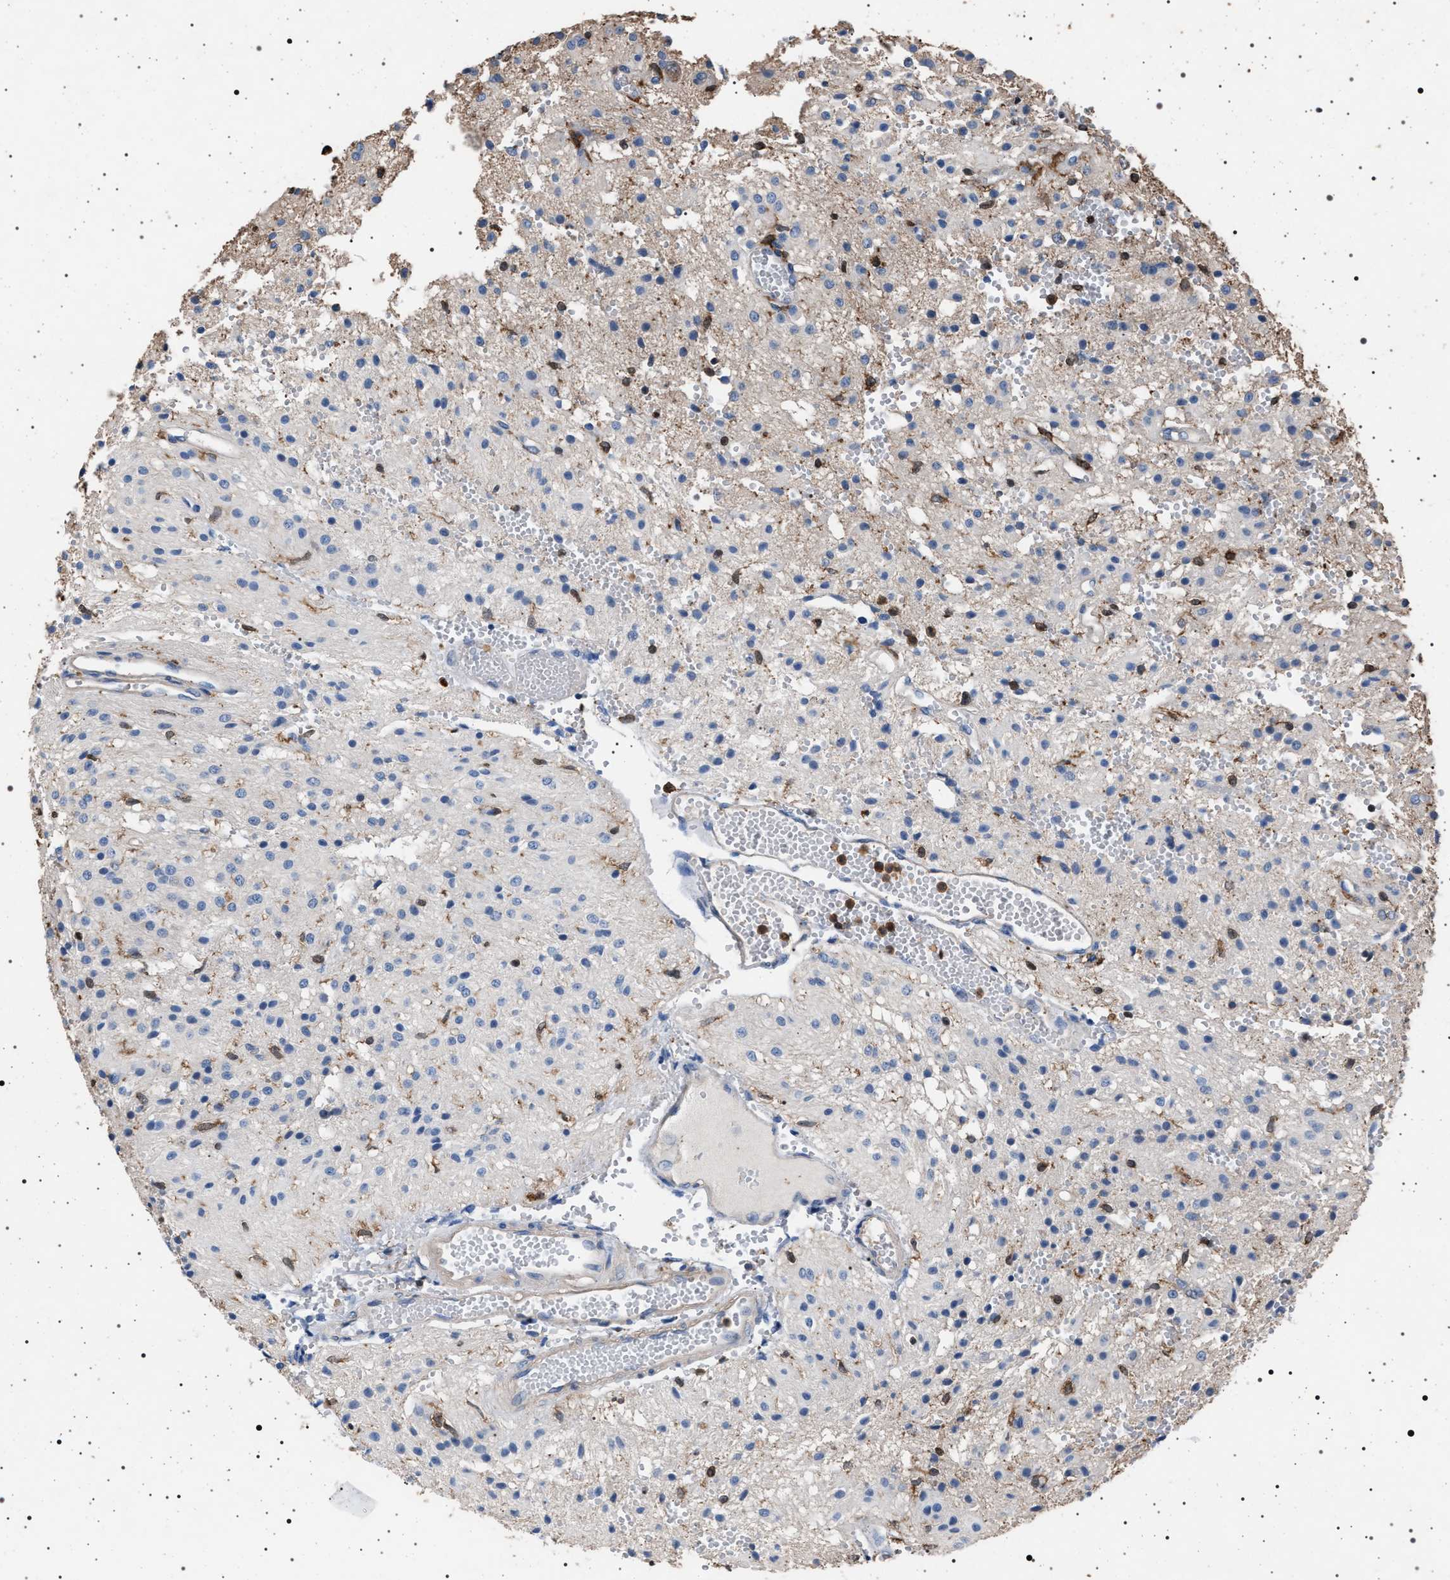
{"staining": {"intensity": "negative", "quantity": "none", "location": "none"}, "tissue": "glioma", "cell_type": "Tumor cells", "image_type": "cancer", "snomed": [{"axis": "morphology", "description": "Glioma, malignant, High grade"}, {"axis": "topography", "description": "Brain"}], "caption": "Tumor cells show no significant positivity in high-grade glioma (malignant).", "gene": "SMAP2", "patient": {"sex": "female", "age": 59}}